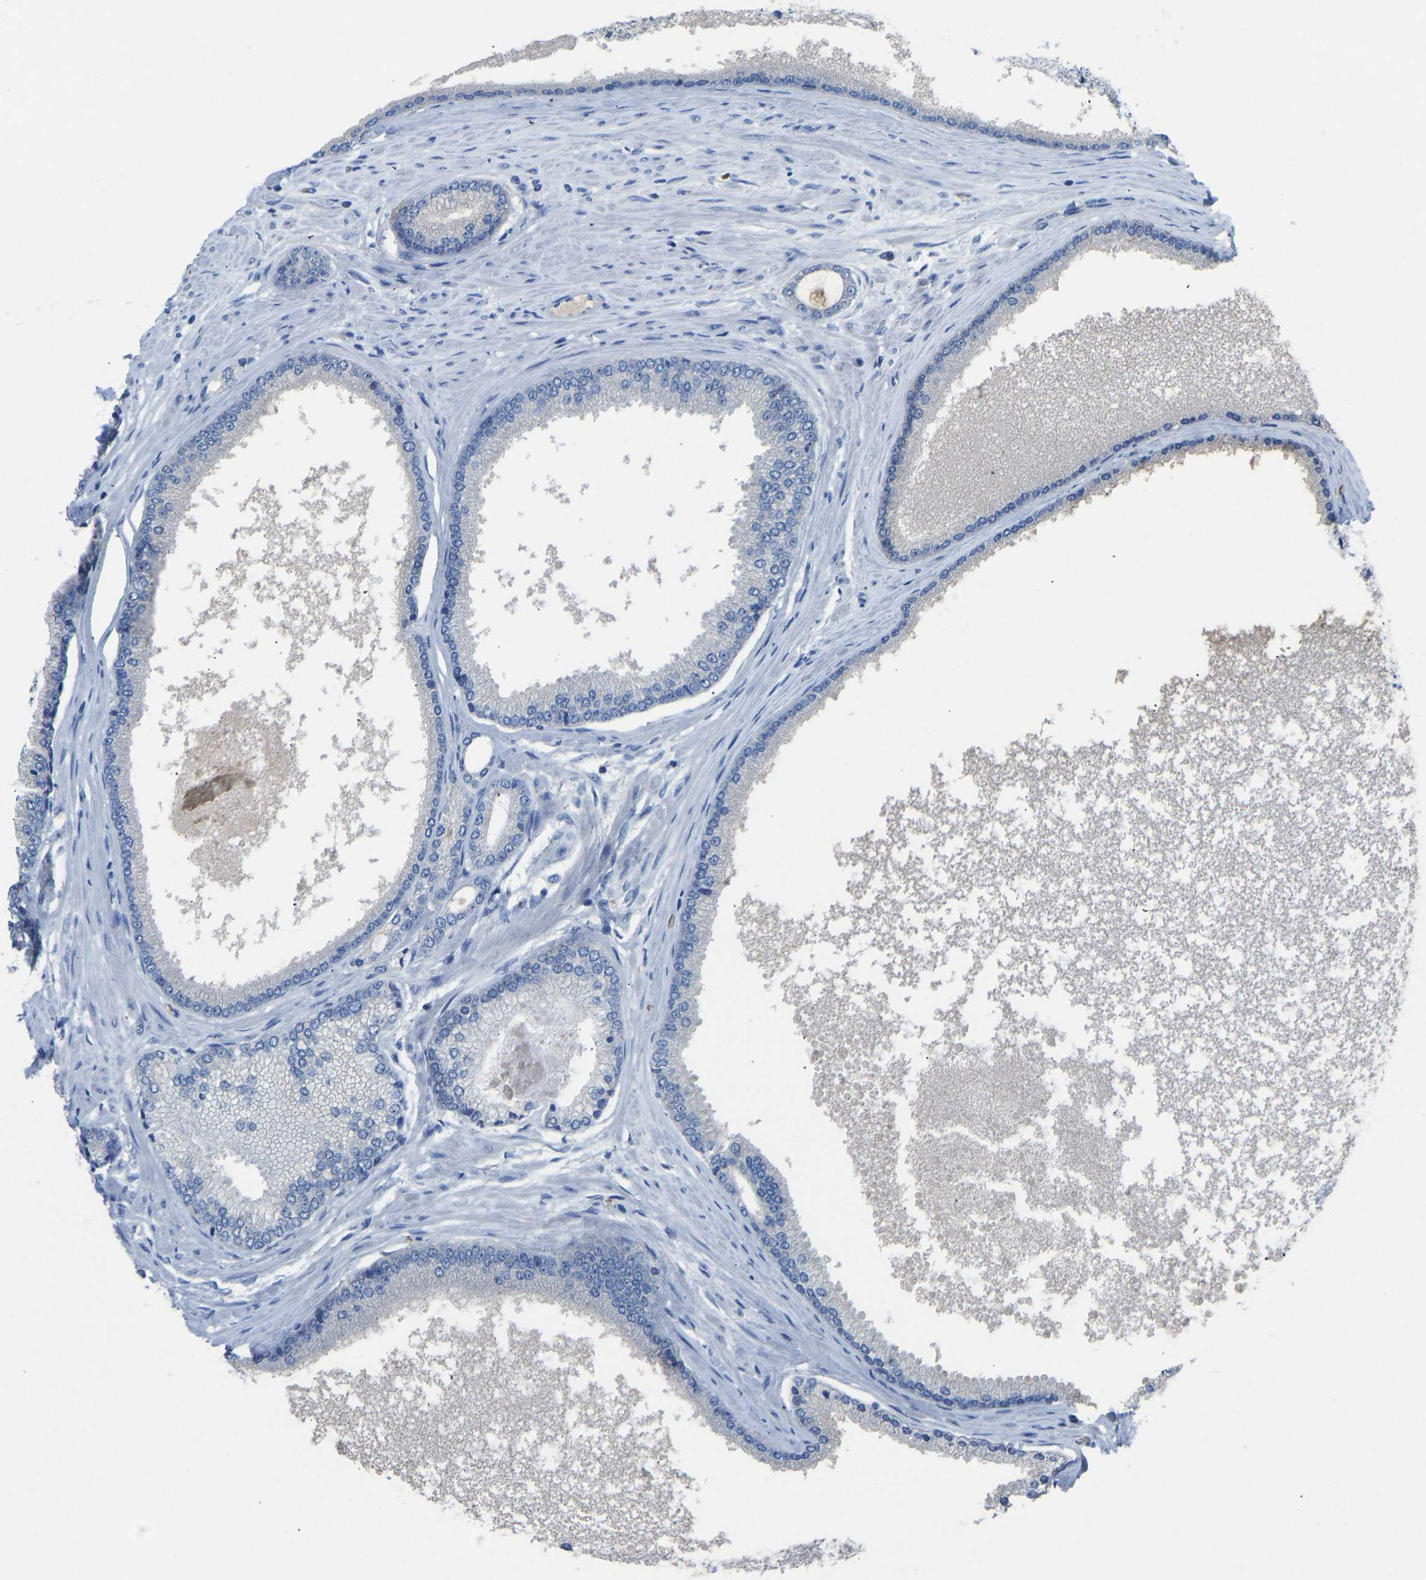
{"staining": {"intensity": "negative", "quantity": "none", "location": "none"}, "tissue": "prostate cancer", "cell_type": "Tumor cells", "image_type": "cancer", "snomed": [{"axis": "morphology", "description": "Adenocarcinoma, High grade"}, {"axis": "topography", "description": "Prostate"}], "caption": "Immunohistochemistry histopathology image of neoplastic tissue: prostate high-grade adenocarcinoma stained with DAB (3,3'-diaminobenzidine) demonstrates no significant protein staining in tumor cells. Brightfield microscopy of immunohistochemistry (IHC) stained with DAB (brown) and hematoxylin (blue), captured at high magnification.", "gene": "PIGS", "patient": {"sex": "male", "age": 61}}